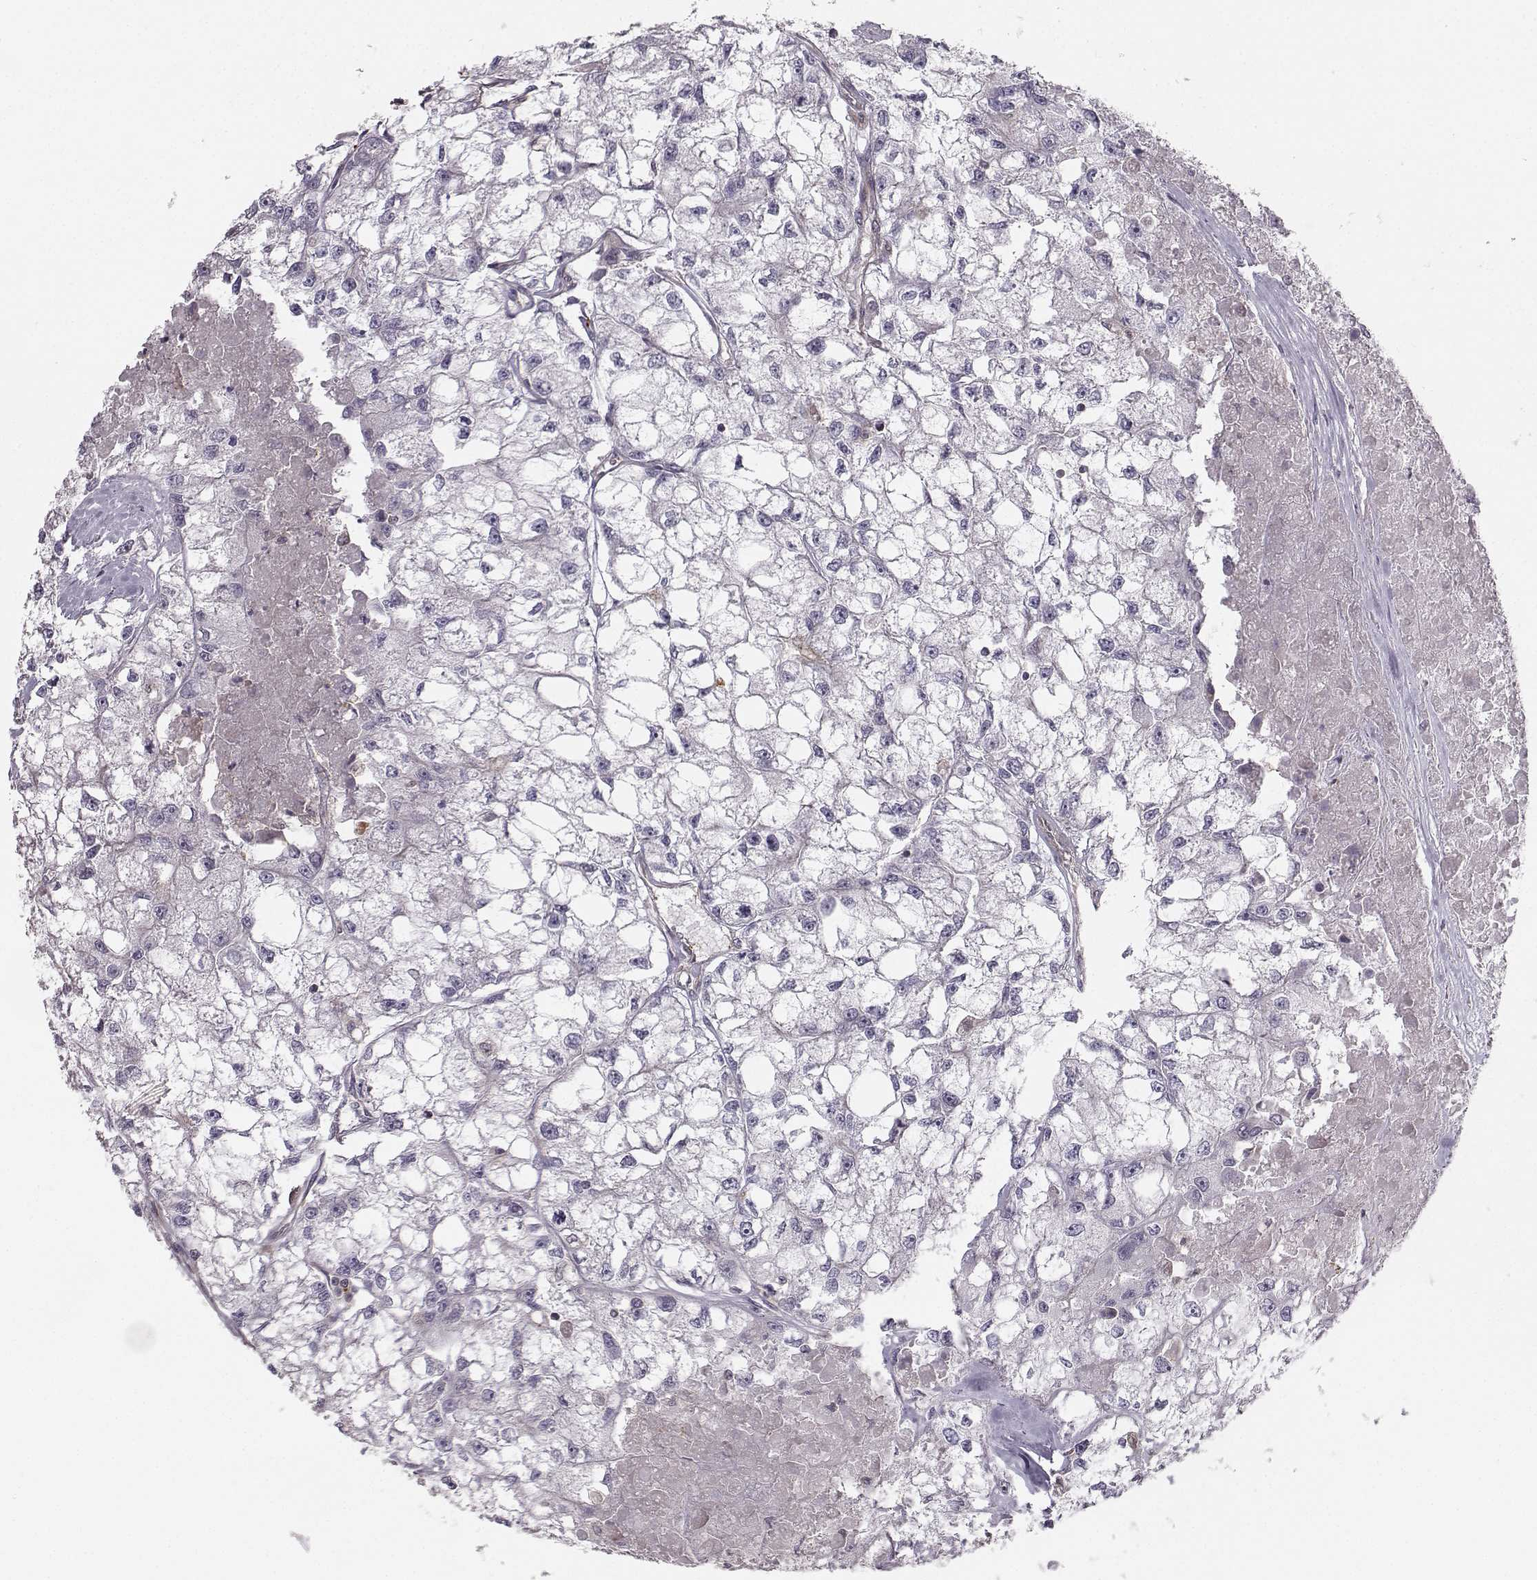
{"staining": {"intensity": "negative", "quantity": "none", "location": "none"}, "tissue": "renal cancer", "cell_type": "Tumor cells", "image_type": "cancer", "snomed": [{"axis": "morphology", "description": "Adenocarcinoma, NOS"}, {"axis": "topography", "description": "Kidney"}], "caption": "Immunohistochemistry photomicrograph of adenocarcinoma (renal) stained for a protein (brown), which displays no expression in tumor cells.", "gene": "ASB16", "patient": {"sex": "male", "age": 56}}